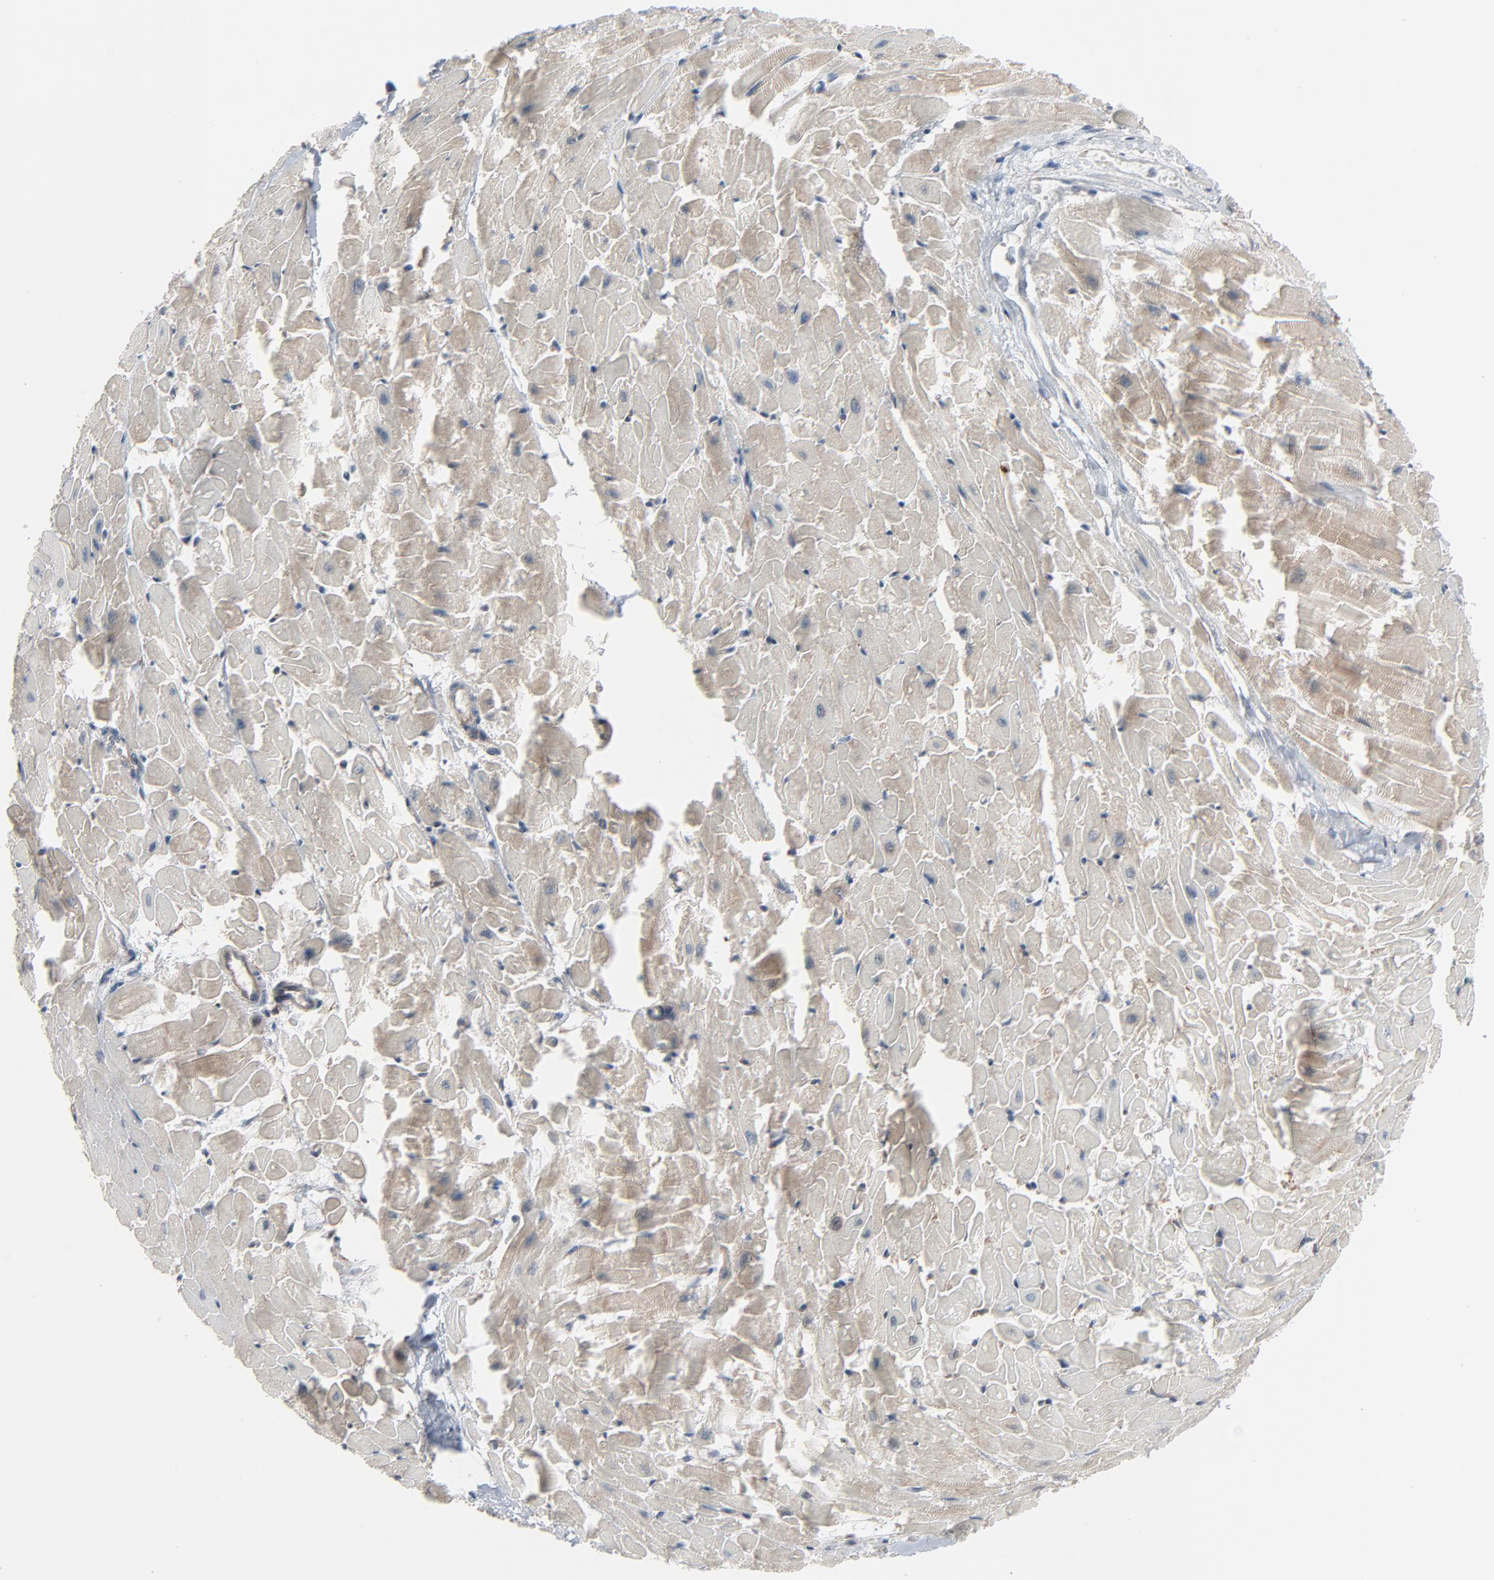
{"staining": {"intensity": "negative", "quantity": "none", "location": "none"}, "tissue": "heart muscle", "cell_type": "Cardiomyocytes", "image_type": "normal", "snomed": [{"axis": "morphology", "description": "Normal tissue, NOS"}, {"axis": "topography", "description": "Heart"}], "caption": "IHC image of normal heart muscle: human heart muscle stained with DAB demonstrates no significant protein expression in cardiomyocytes. (DAB (3,3'-diaminobenzidine) immunohistochemistry (IHC) visualized using brightfield microscopy, high magnification).", "gene": "OPTN", "patient": {"sex": "female", "age": 19}}